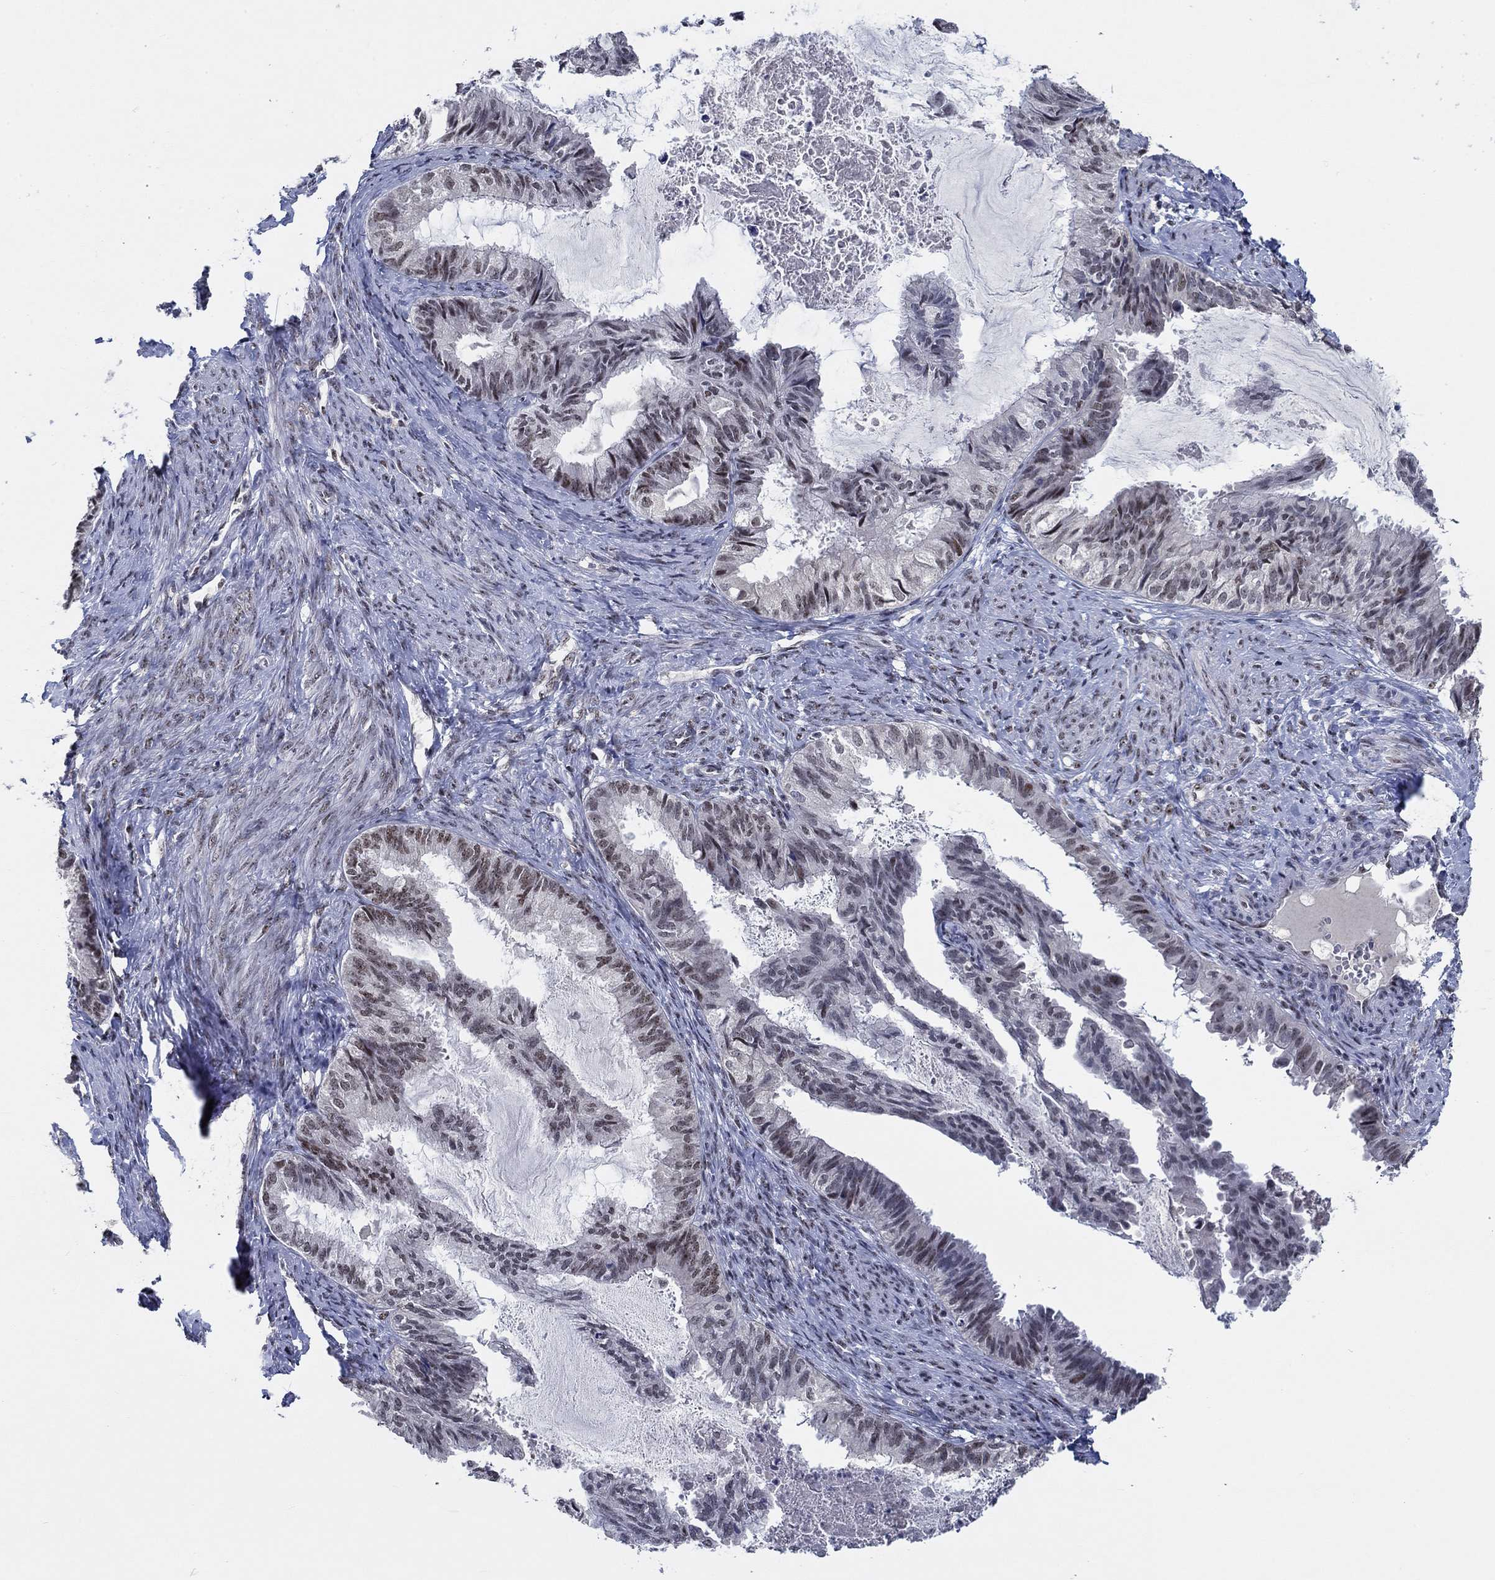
{"staining": {"intensity": "weak", "quantity": "<25%", "location": "nuclear"}, "tissue": "endometrial cancer", "cell_type": "Tumor cells", "image_type": "cancer", "snomed": [{"axis": "morphology", "description": "Adenocarcinoma, NOS"}, {"axis": "topography", "description": "Endometrium"}], "caption": "Immunohistochemistry of human adenocarcinoma (endometrial) reveals no positivity in tumor cells. Brightfield microscopy of immunohistochemistry stained with DAB (3,3'-diaminobenzidine) (brown) and hematoxylin (blue), captured at high magnification.", "gene": "HTN1", "patient": {"sex": "female", "age": 86}}